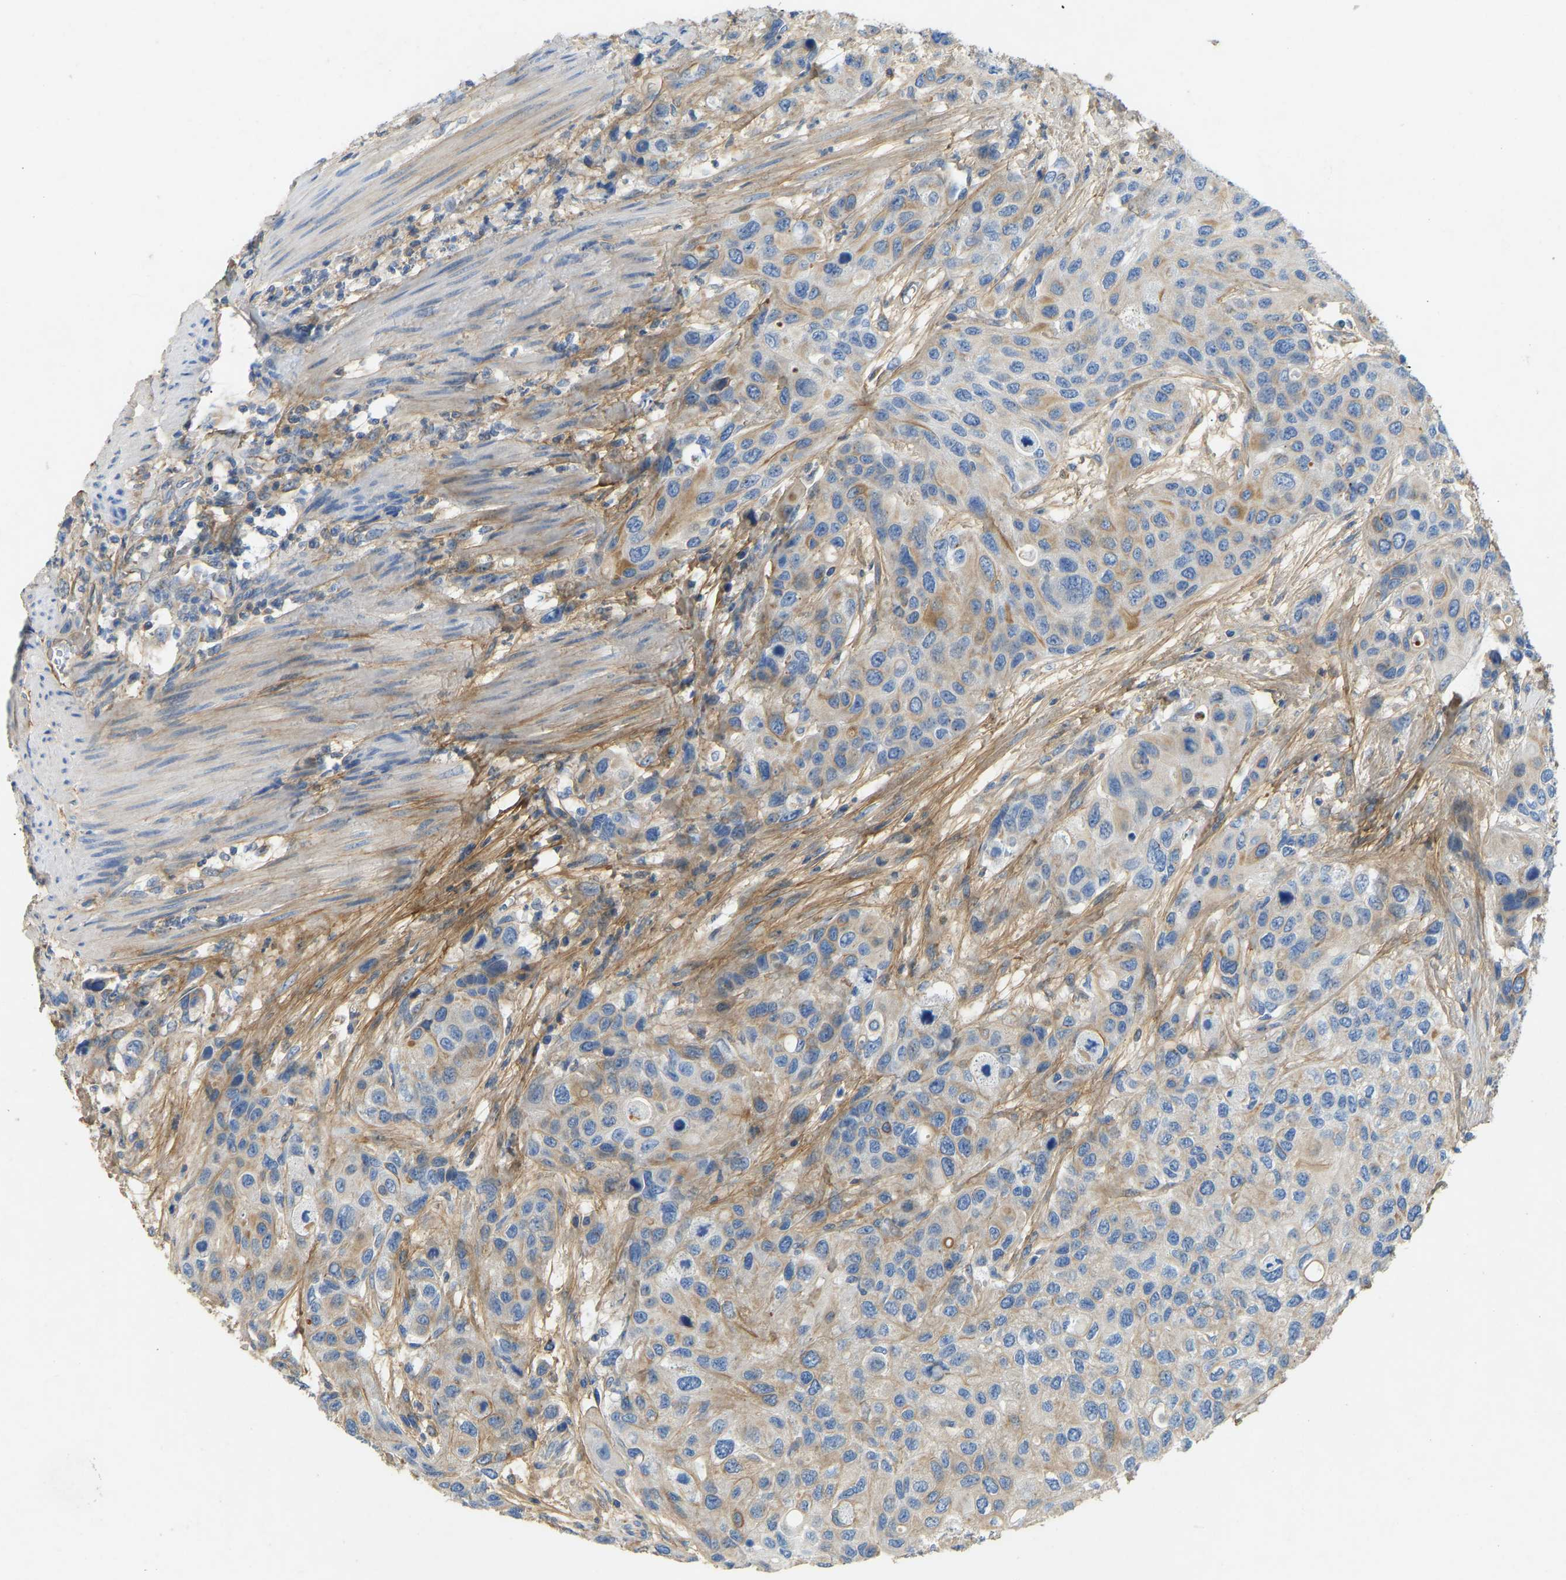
{"staining": {"intensity": "moderate", "quantity": "<25%", "location": "cytoplasmic/membranous"}, "tissue": "urothelial cancer", "cell_type": "Tumor cells", "image_type": "cancer", "snomed": [{"axis": "morphology", "description": "Urothelial carcinoma, High grade"}, {"axis": "topography", "description": "Urinary bladder"}], "caption": "IHC staining of high-grade urothelial carcinoma, which shows low levels of moderate cytoplasmic/membranous positivity in approximately <25% of tumor cells indicating moderate cytoplasmic/membranous protein positivity. The staining was performed using DAB (3,3'-diaminobenzidine) (brown) for protein detection and nuclei were counterstained in hematoxylin (blue).", "gene": "TECTA", "patient": {"sex": "female", "age": 56}}